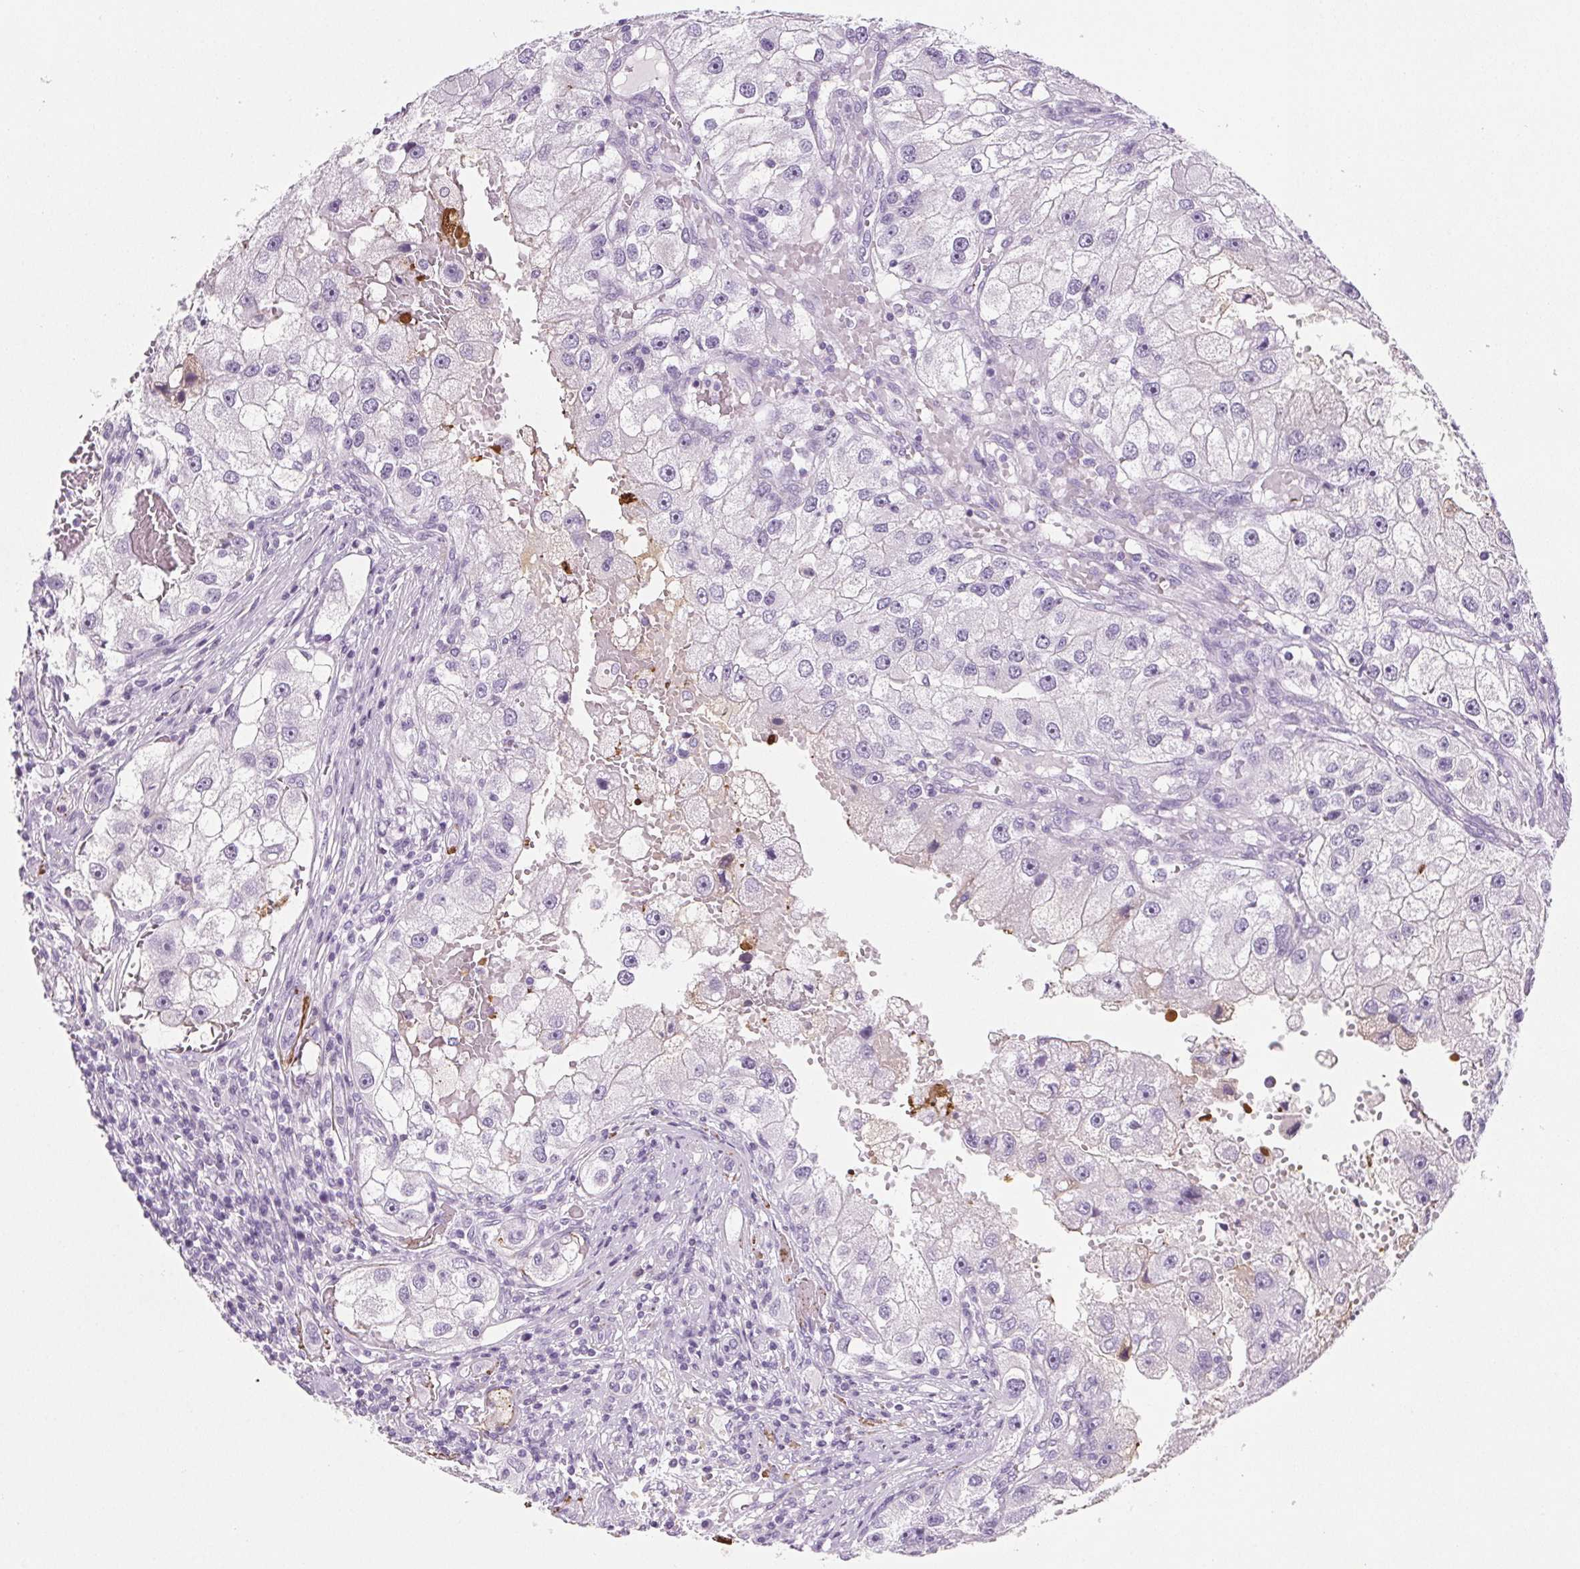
{"staining": {"intensity": "negative", "quantity": "none", "location": "none"}, "tissue": "renal cancer", "cell_type": "Tumor cells", "image_type": "cancer", "snomed": [{"axis": "morphology", "description": "Adenocarcinoma, NOS"}, {"axis": "topography", "description": "Kidney"}], "caption": "This is a micrograph of immunohistochemistry (IHC) staining of adenocarcinoma (renal), which shows no expression in tumor cells.", "gene": "VTN", "patient": {"sex": "male", "age": 63}}